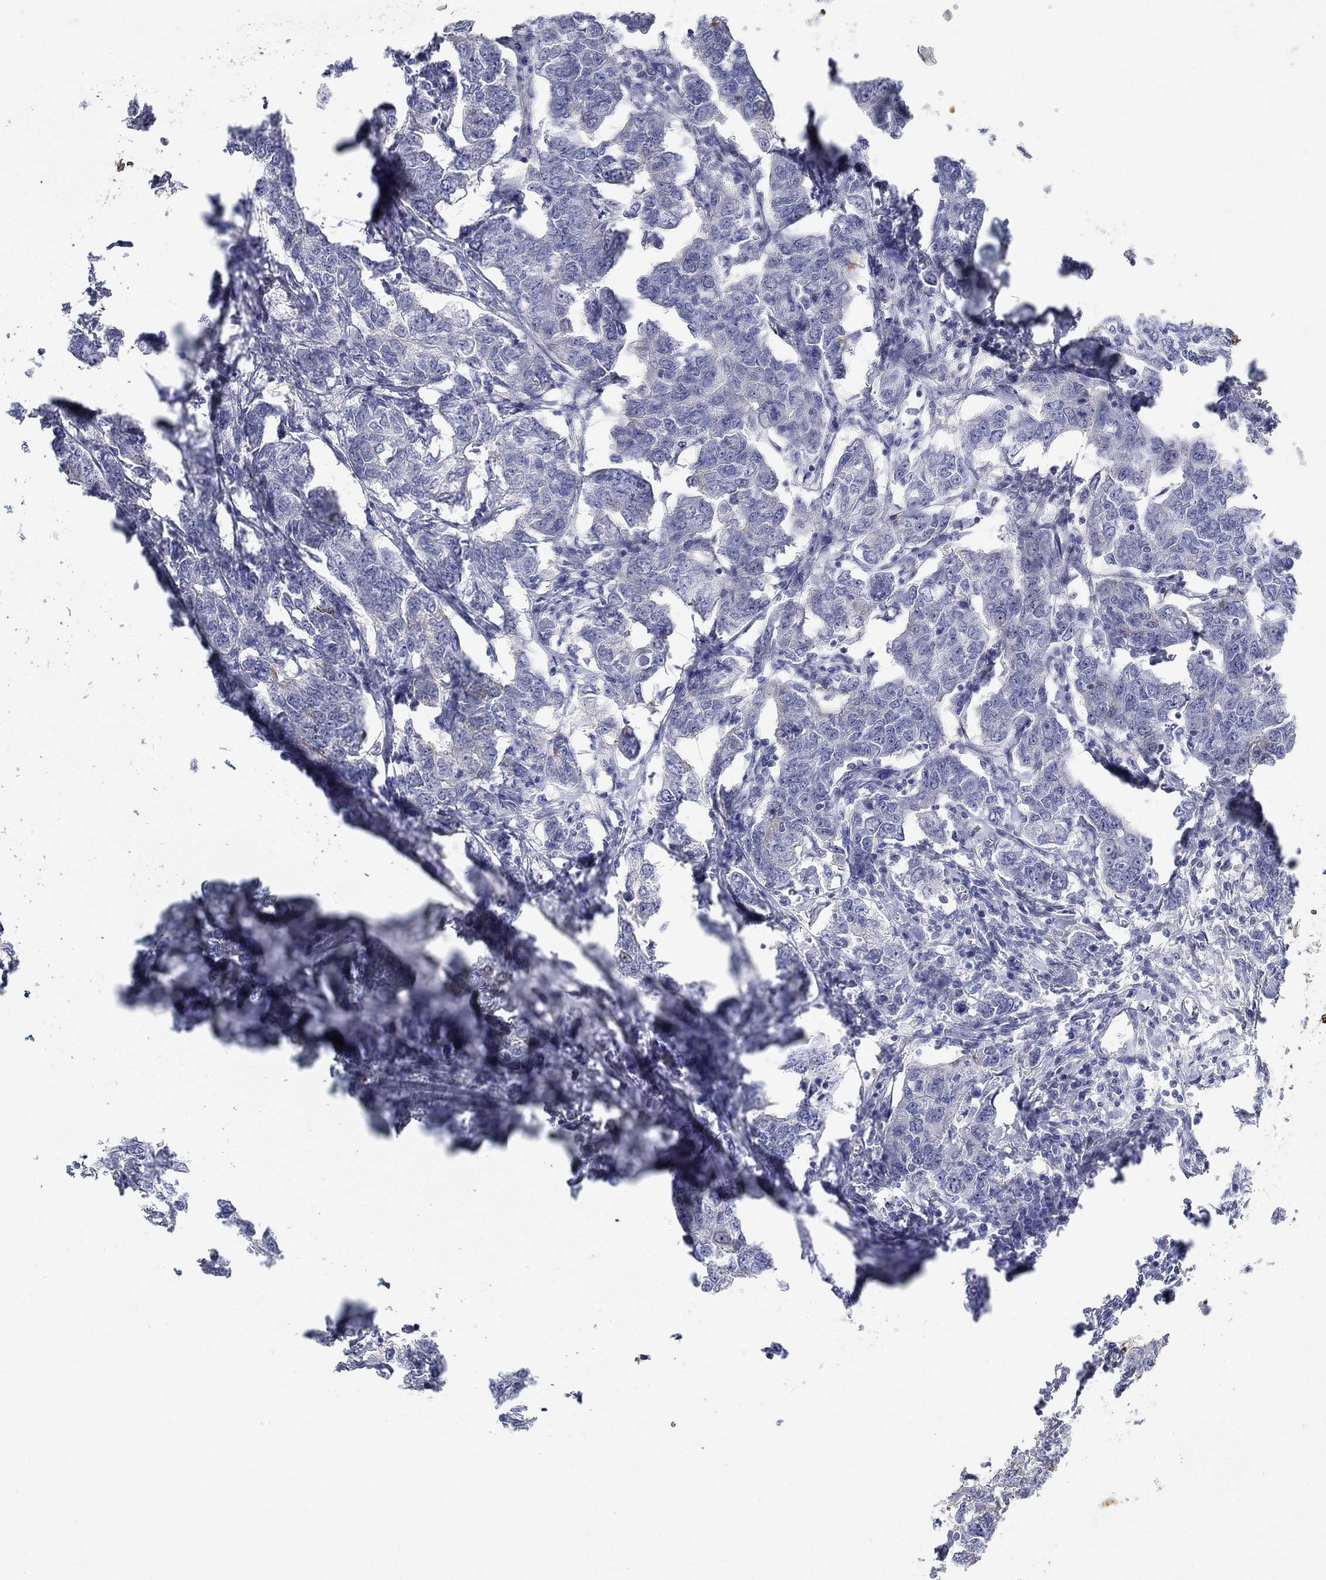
{"staining": {"intensity": "moderate", "quantity": "<25%", "location": "cytoplasmic/membranous"}, "tissue": "breast cancer", "cell_type": "Tumor cells", "image_type": "cancer", "snomed": [{"axis": "morphology", "description": "Duct carcinoma"}, {"axis": "topography", "description": "Breast"}], "caption": "Breast cancer (intraductal carcinoma) tissue shows moderate cytoplasmic/membranous positivity in about <25% of tumor cells", "gene": "ANO7", "patient": {"sex": "female", "age": 88}}